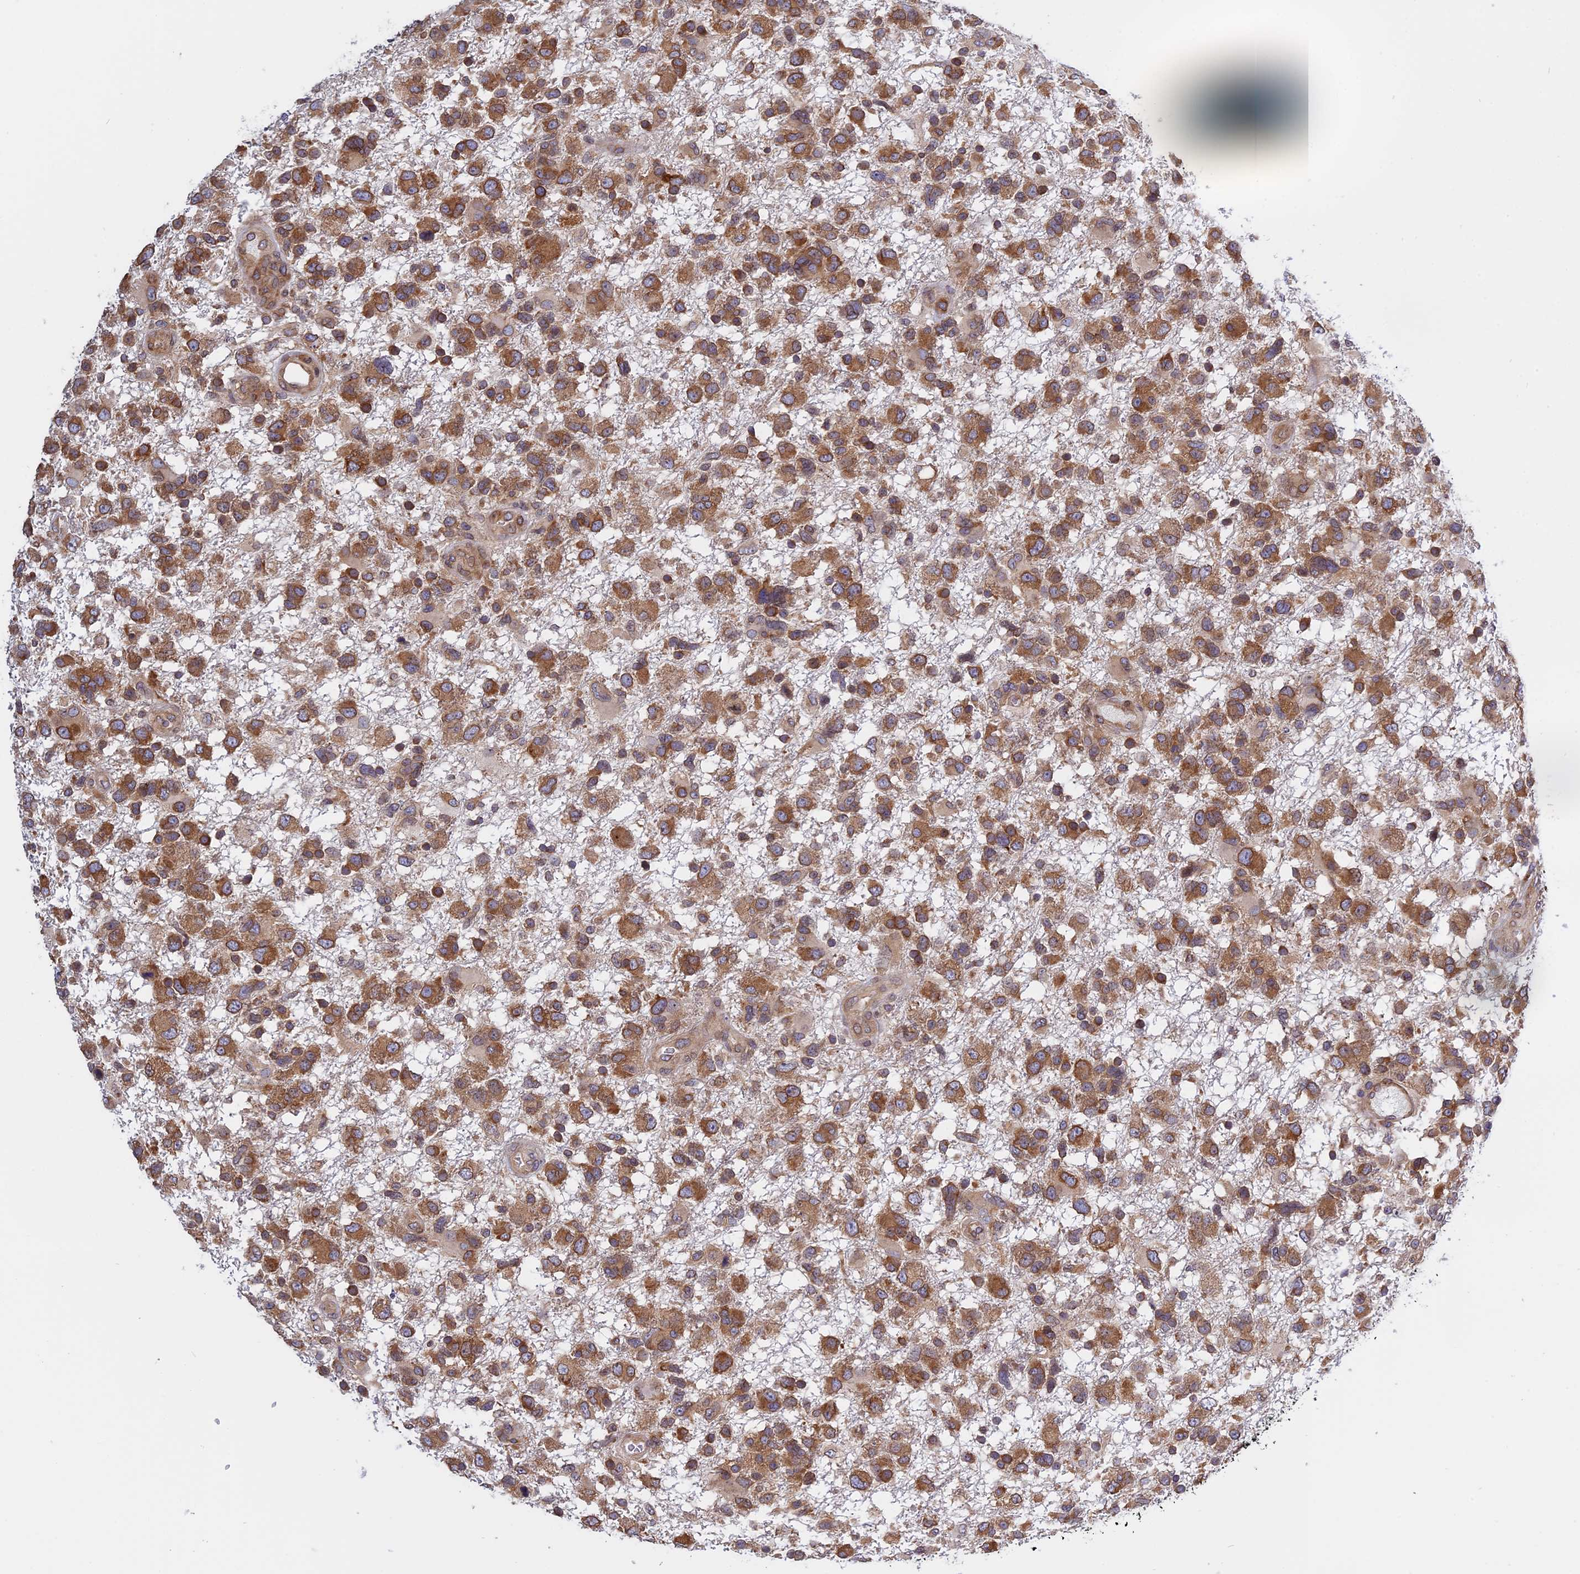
{"staining": {"intensity": "moderate", "quantity": ">75%", "location": "cytoplasmic/membranous"}, "tissue": "glioma", "cell_type": "Tumor cells", "image_type": "cancer", "snomed": [{"axis": "morphology", "description": "Glioma, malignant, High grade"}, {"axis": "topography", "description": "Brain"}], "caption": "Approximately >75% of tumor cells in glioma display moderate cytoplasmic/membranous protein expression as visualized by brown immunohistochemical staining.", "gene": "NAA10", "patient": {"sex": "male", "age": 61}}